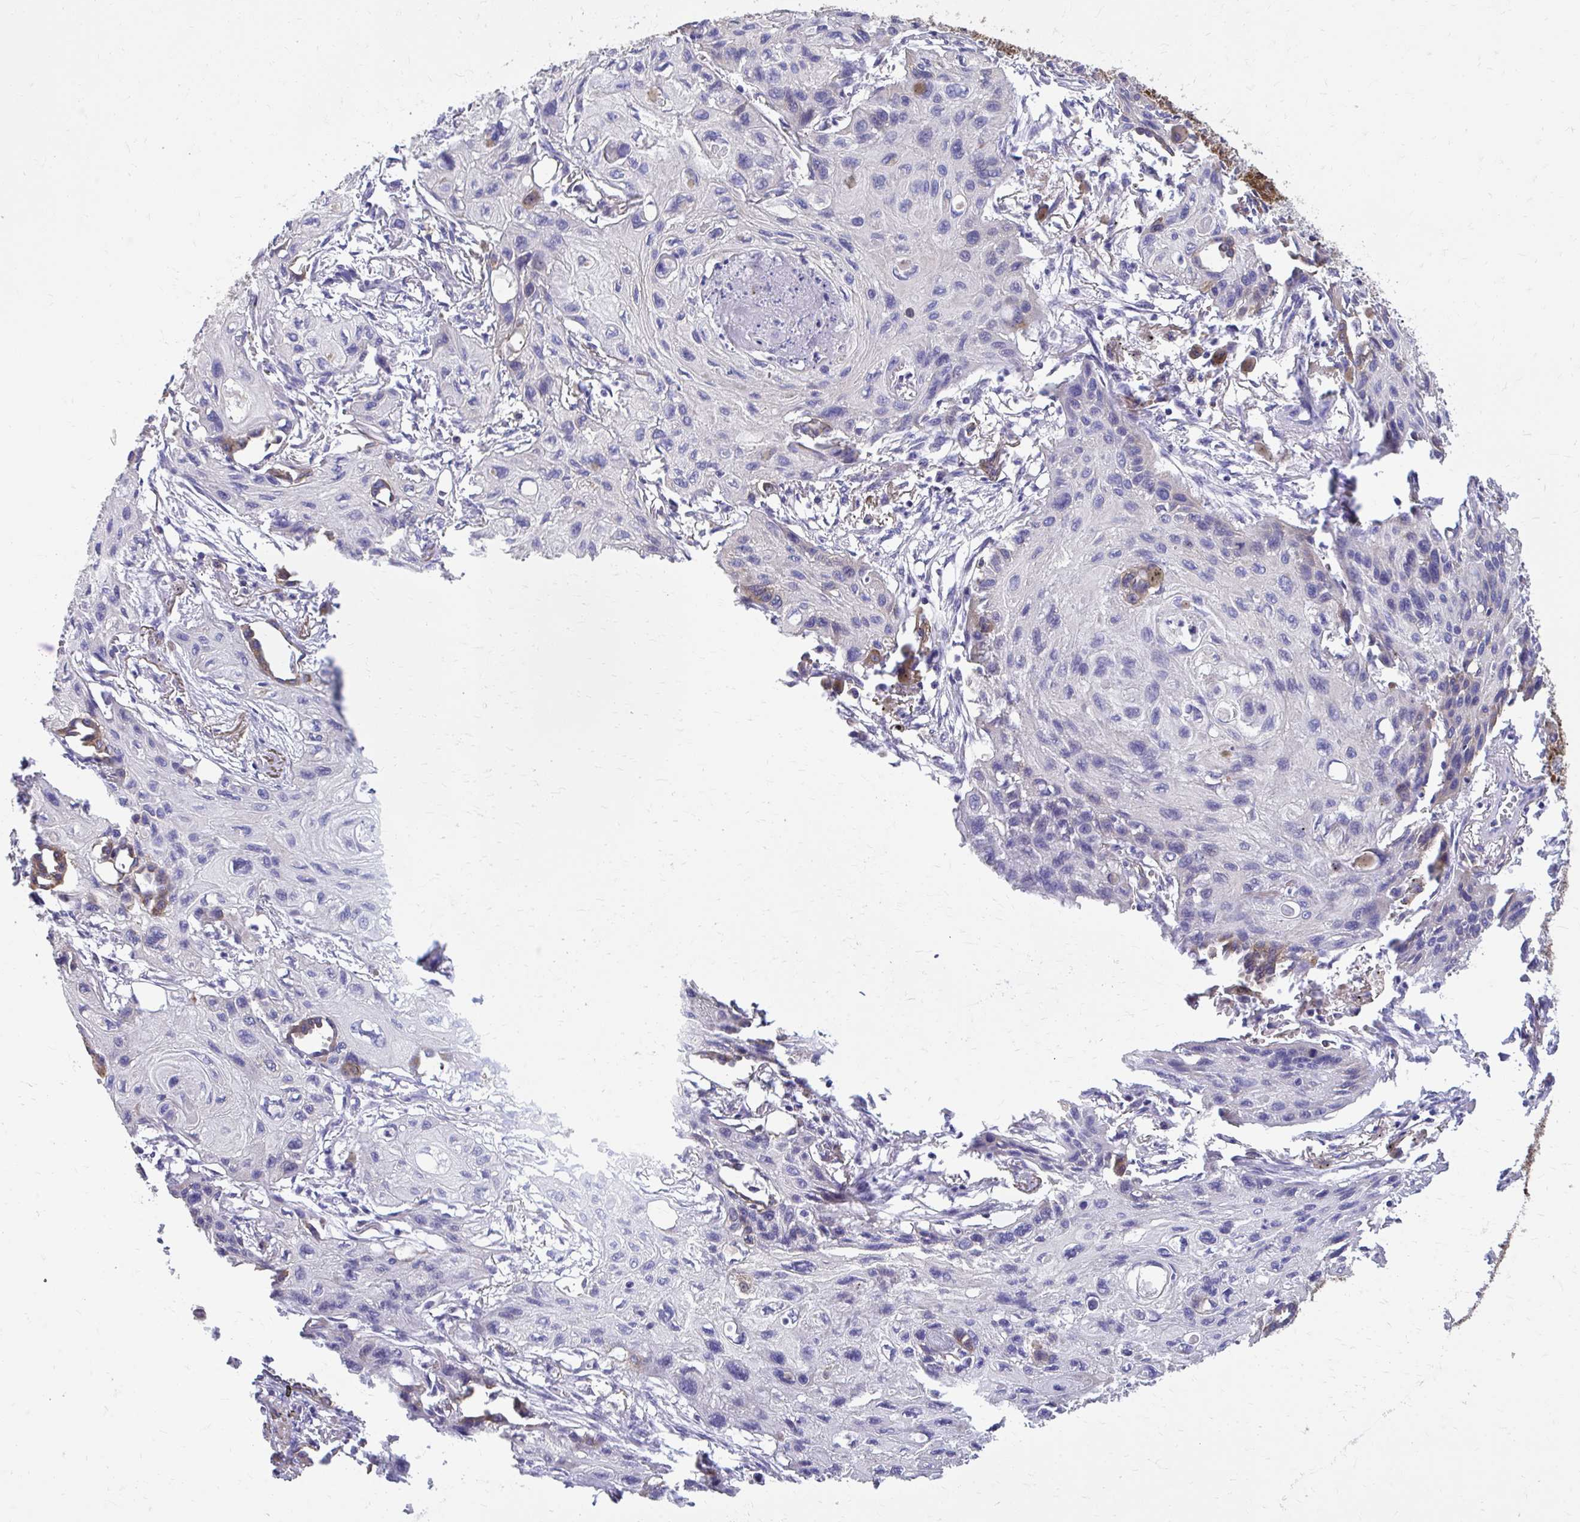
{"staining": {"intensity": "moderate", "quantity": "<25%", "location": "cytoplasmic/membranous"}, "tissue": "lung cancer", "cell_type": "Tumor cells", "image_type": "cancer", "snomed": [{"axis": "morphology", "description": "Squamous cell carcinoma, NOS"}, {"axis": "topography", "description": "Lung"}], "caption": "Protein expression analysis of human lung squamous cell carcinoma reveals moderate cytoplasmic/membranous positivity in about <25% of tumor cells. (IHC, brightfield microscopy, high magnification).", "gene": "EPB41L1", "patient": {"sex": "male", "age": 71}}